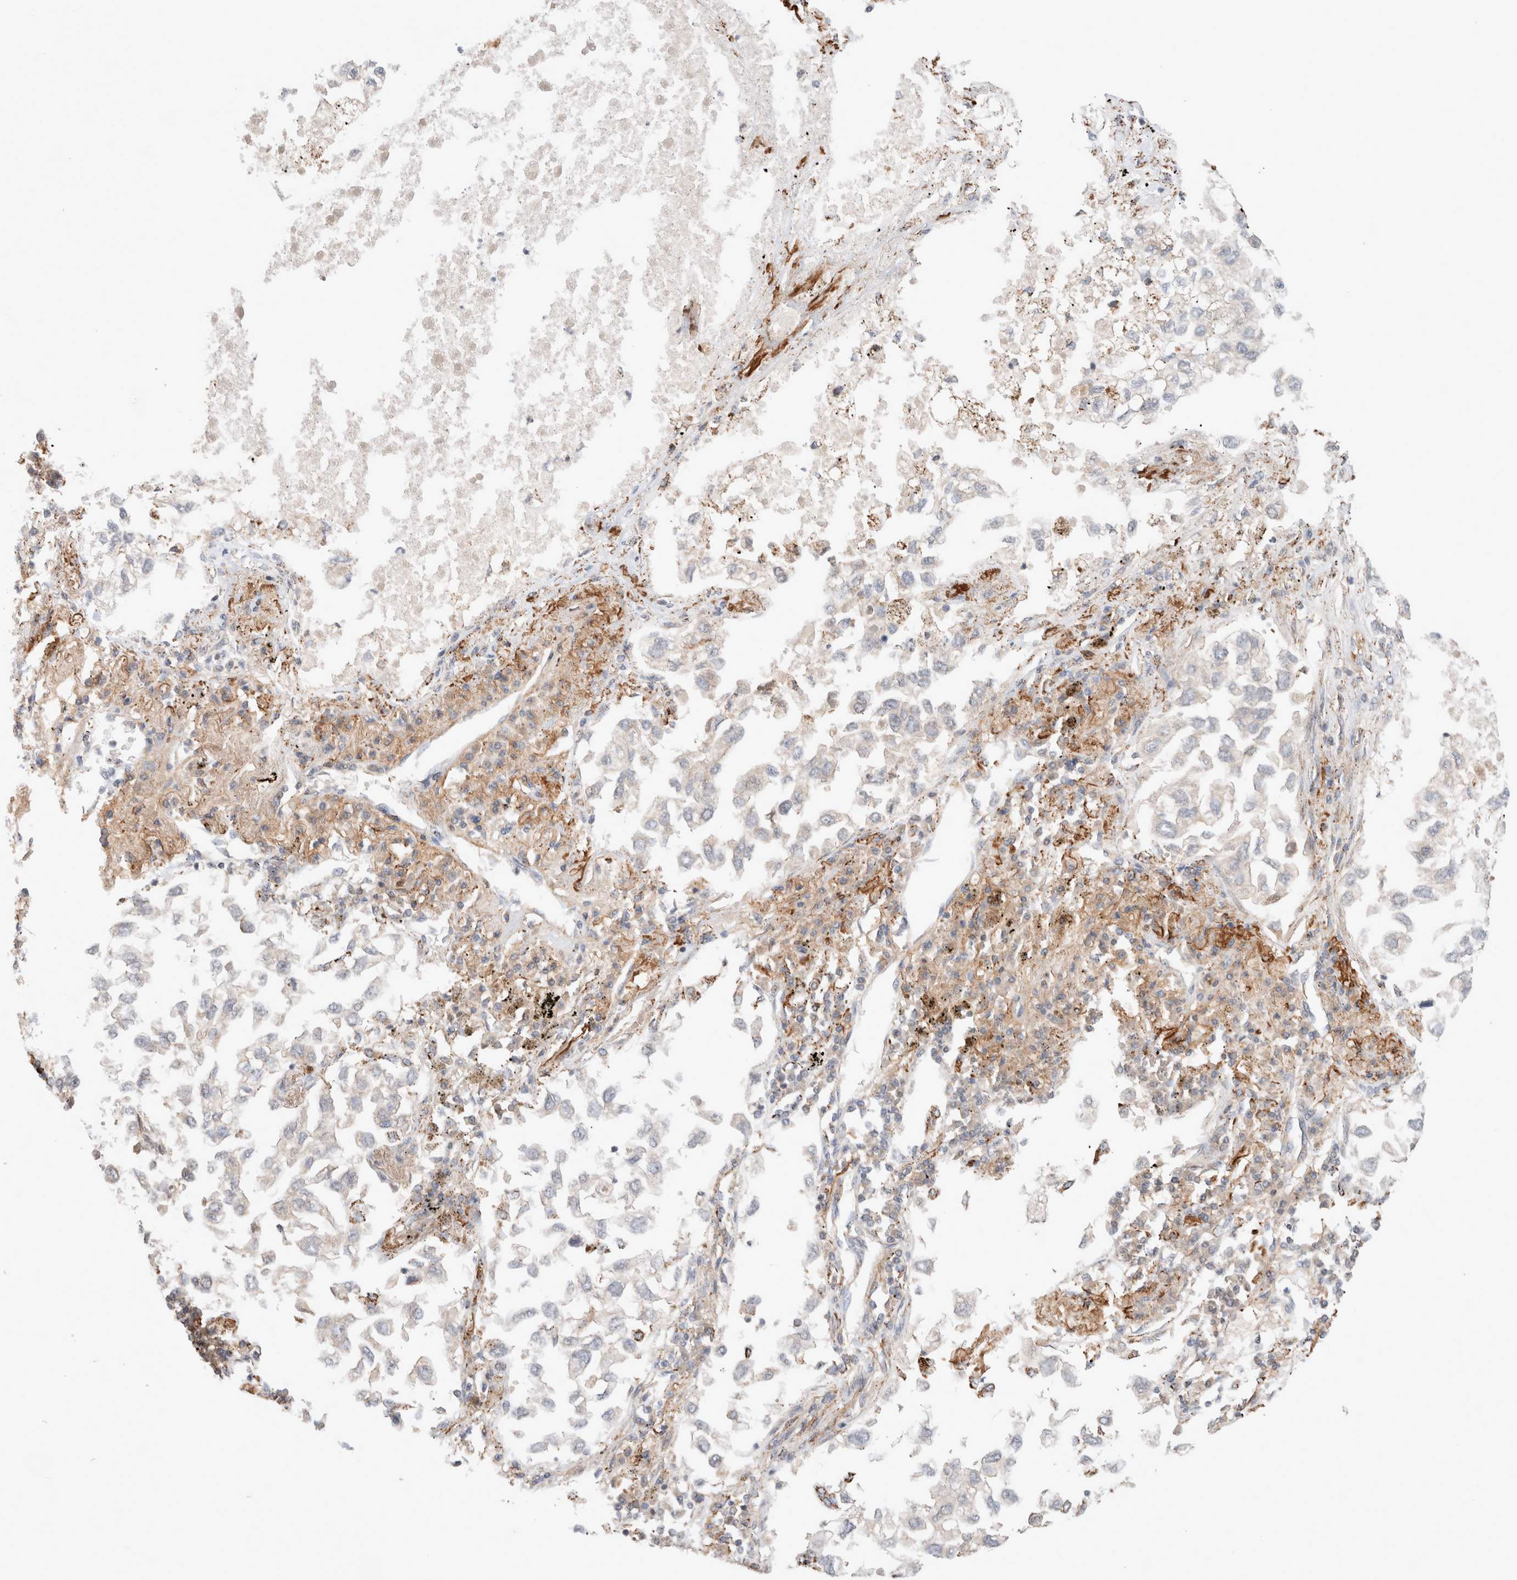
{"staining": {"intensity": "negative", "quantity": "none", "location": "none"}, "tissue": "lung cancer", "cell_type": "Tumor cells", "image_type": "cancer", "snomed": [{"axis": "morphology", "description": "Inflammation, NOS"}, {"axis": "morphology", "description": "Adenocarcinoma, NOS"}, {"axis": "topography", "description": "Lung"}], "caption": "Immunohistochemical staining of human lung adenocarcinoma shows no significant staining in tumor cells. (DAB (3,3'-diaminobenzidine) immunohistochemistry, high magnification).", "gene": "HROB", "patient": {"sex": "male", "age": 63}}